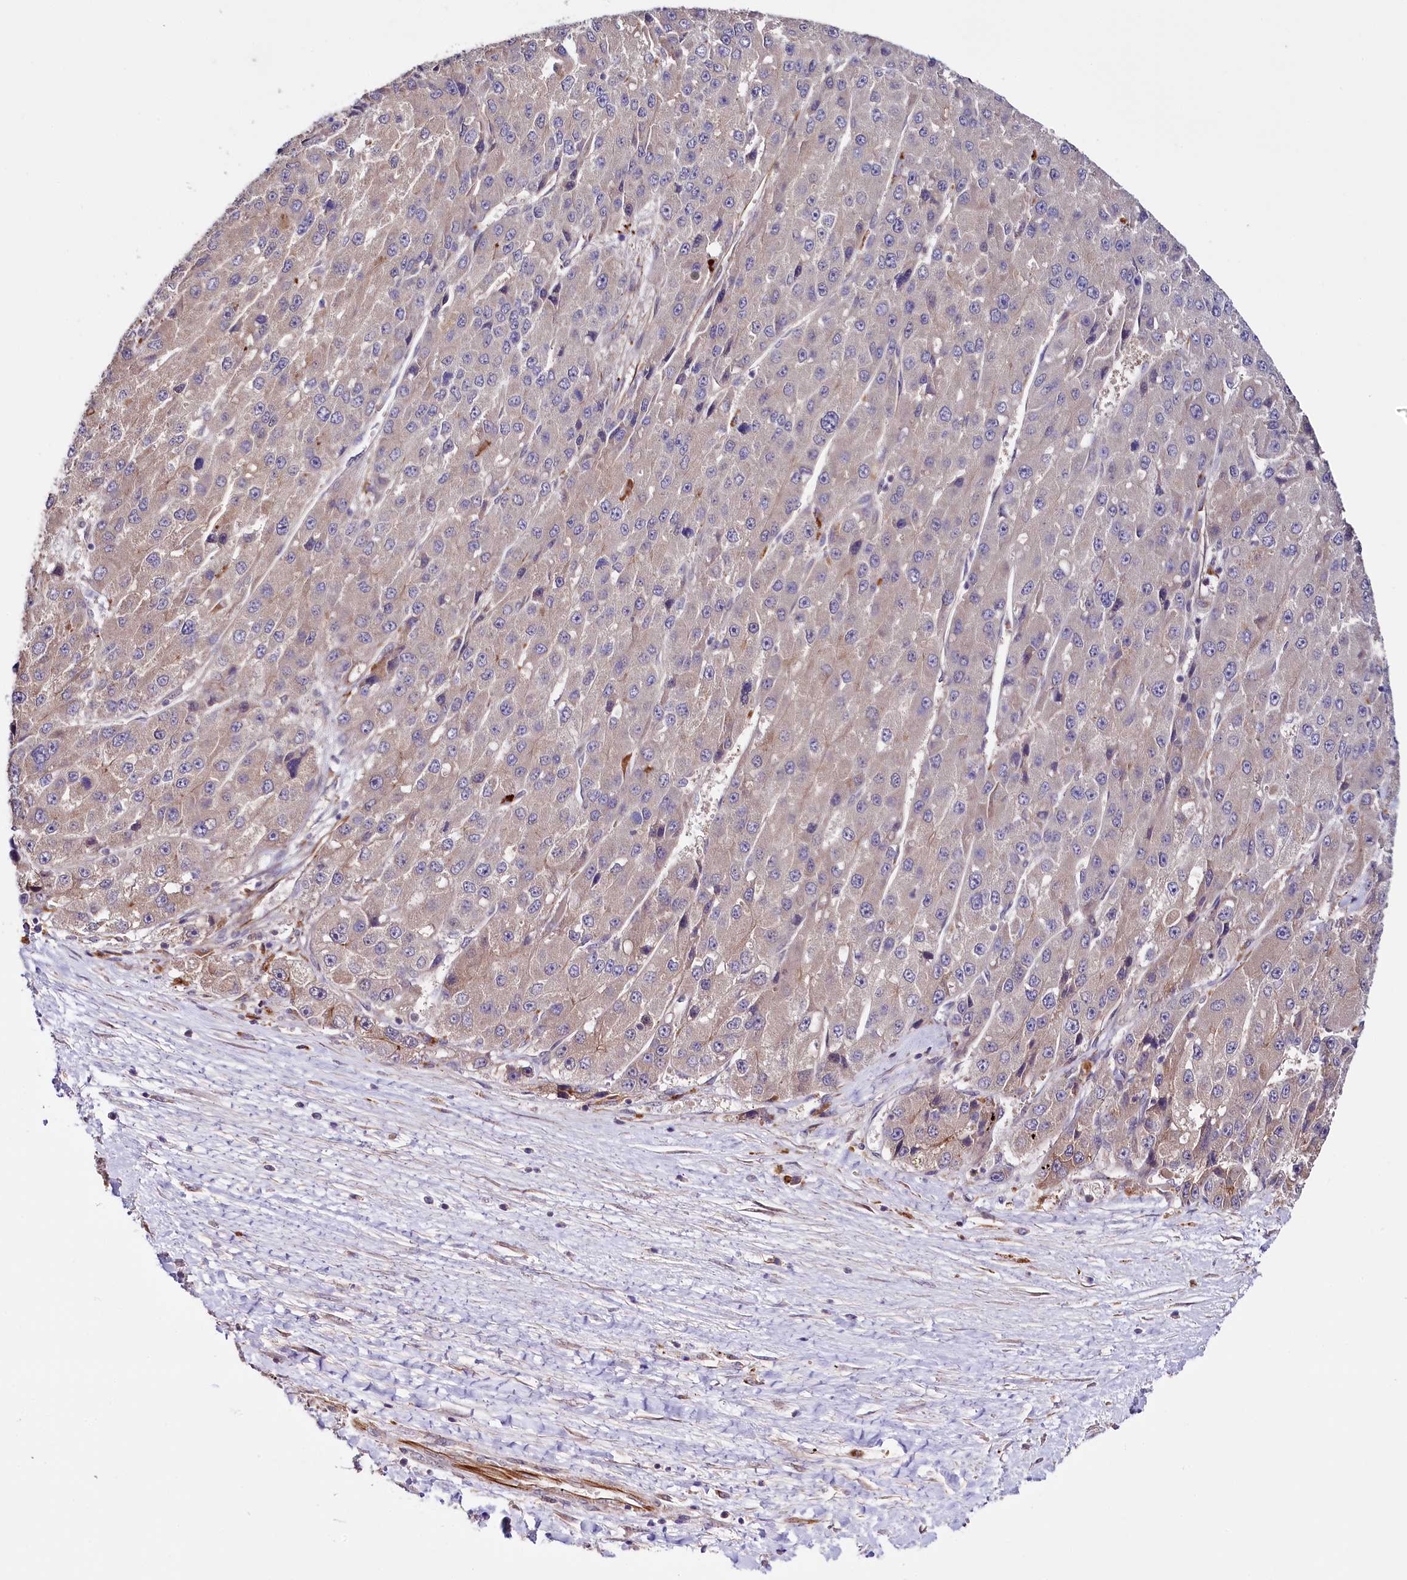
{"staining": {"intensity": "weak", "quantity": "25%-75%", "location": "cytoplasmic/membranous"}, "tissue": "liver cancer", "cell_type": "Tumor cells", "image_type": "cancer", "snomed": [{"axis": "morphology", "description": "Carcinoma, Hepatocellular, NOS"}, {"axis": "topography", "description": "Liver"}], "caption": "Immunohistochemistry micrograph of liver hepatocellular carcinoma stained for a protein (brown), which exhibits low levels of weak cytoplasmic/membranous expression in approximately 25%-75% of tumor cells.", "gene": "TTC12", "patient": {"sex": "female", "age": 73}}